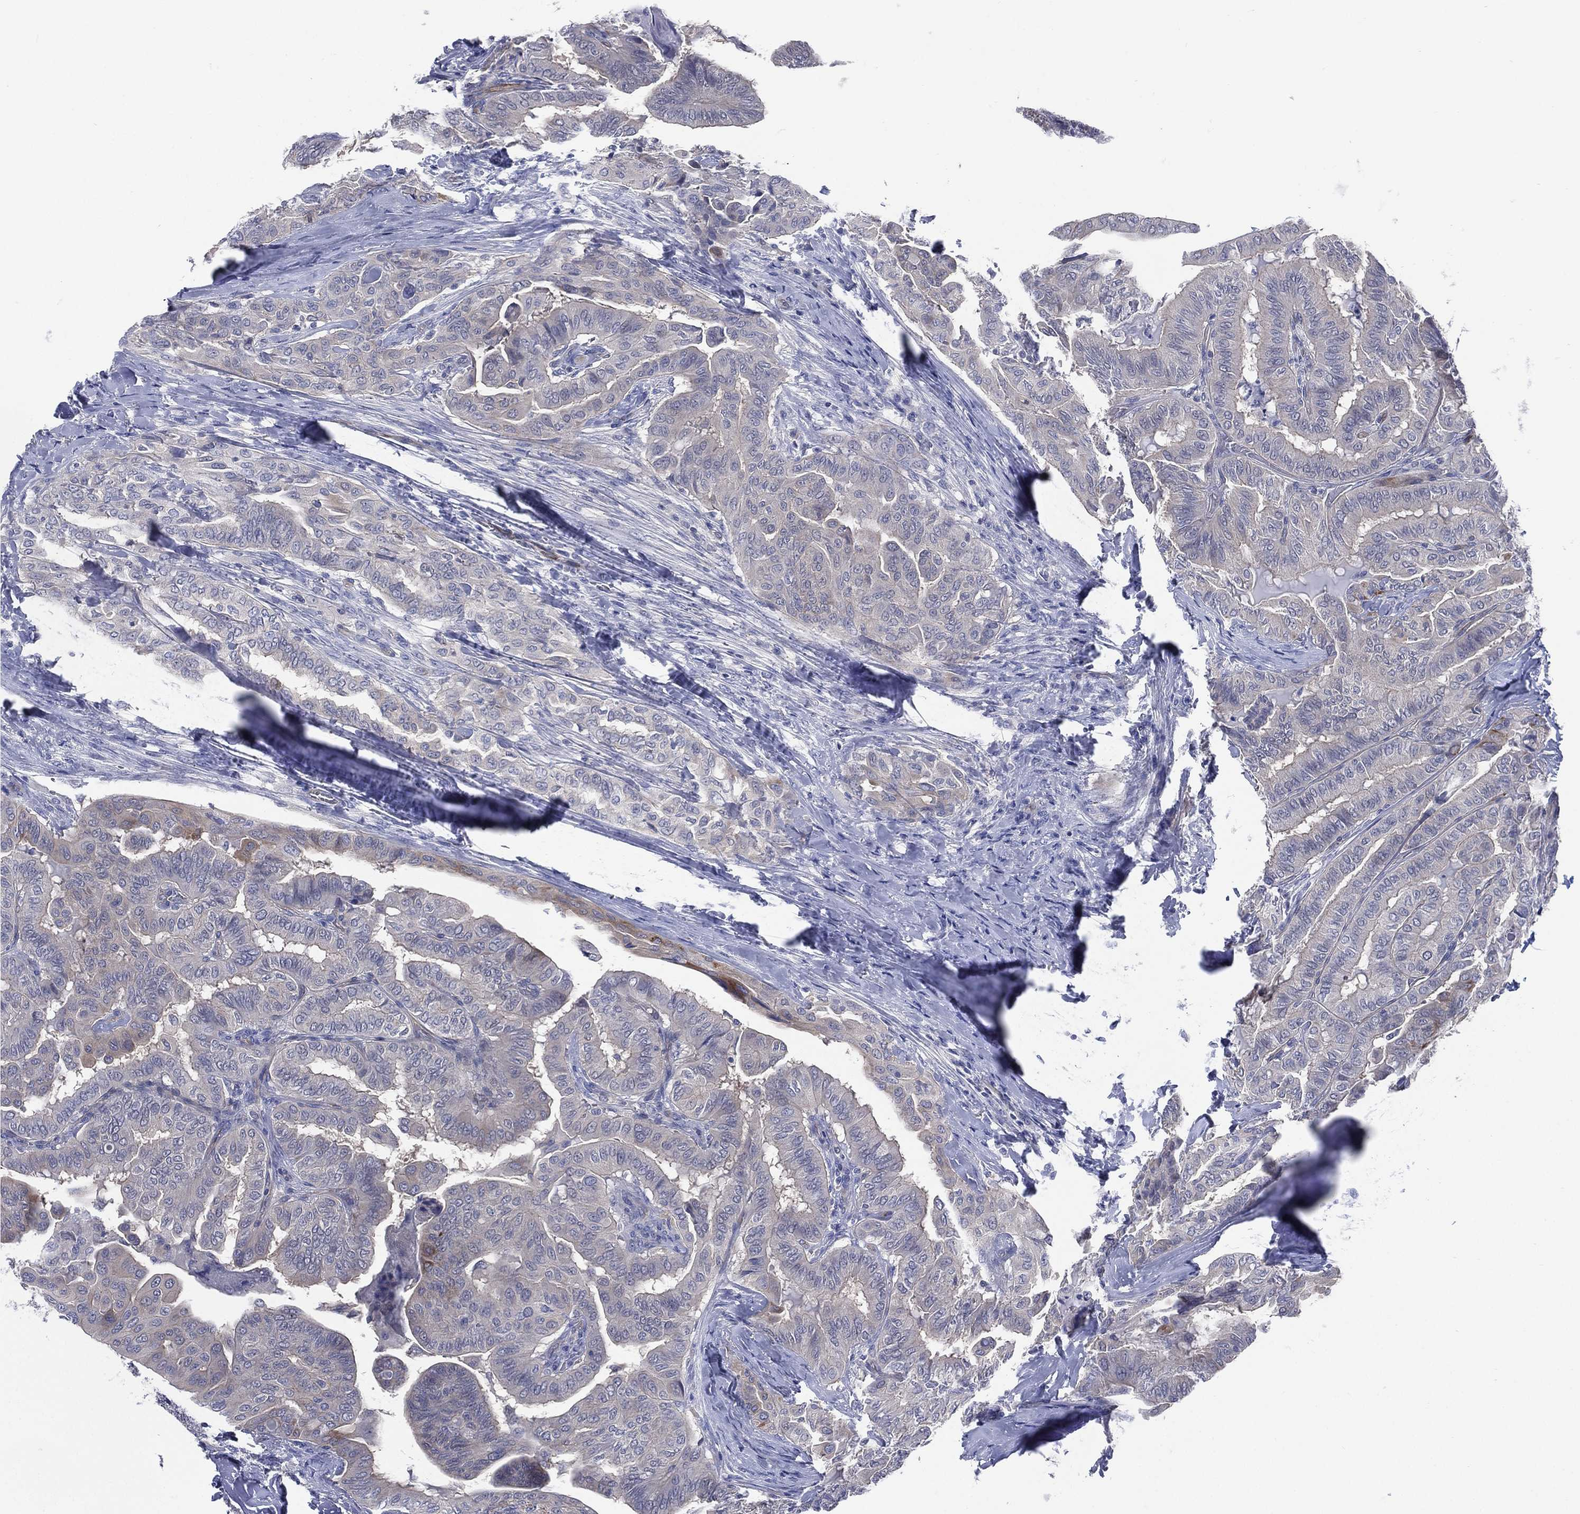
{"staining": {"intensity": "negative", "quantity": "none", "location": "none"}, "tissue": "thyroid cancer", "cell_type": "Tumor cells", "image_type": "cancer", "snomed": [{"axis": "morphology", "description": "Papillary adenocarcinoma, NOS"}, {"axis": "topography", "description": "Thyroid gland"}], "caption": "IHC of thyroid papillary adenocarcinoma exhibits no positivity in tumor cells. (Stains: DAB (3,3'-diaminobenzidine) IHC with hematoxylin counter stain, Microscopy: brightfield microscopy at high magnification).", "gene": "C5orf46", "patient": {"sex": "female", "age": 68}}